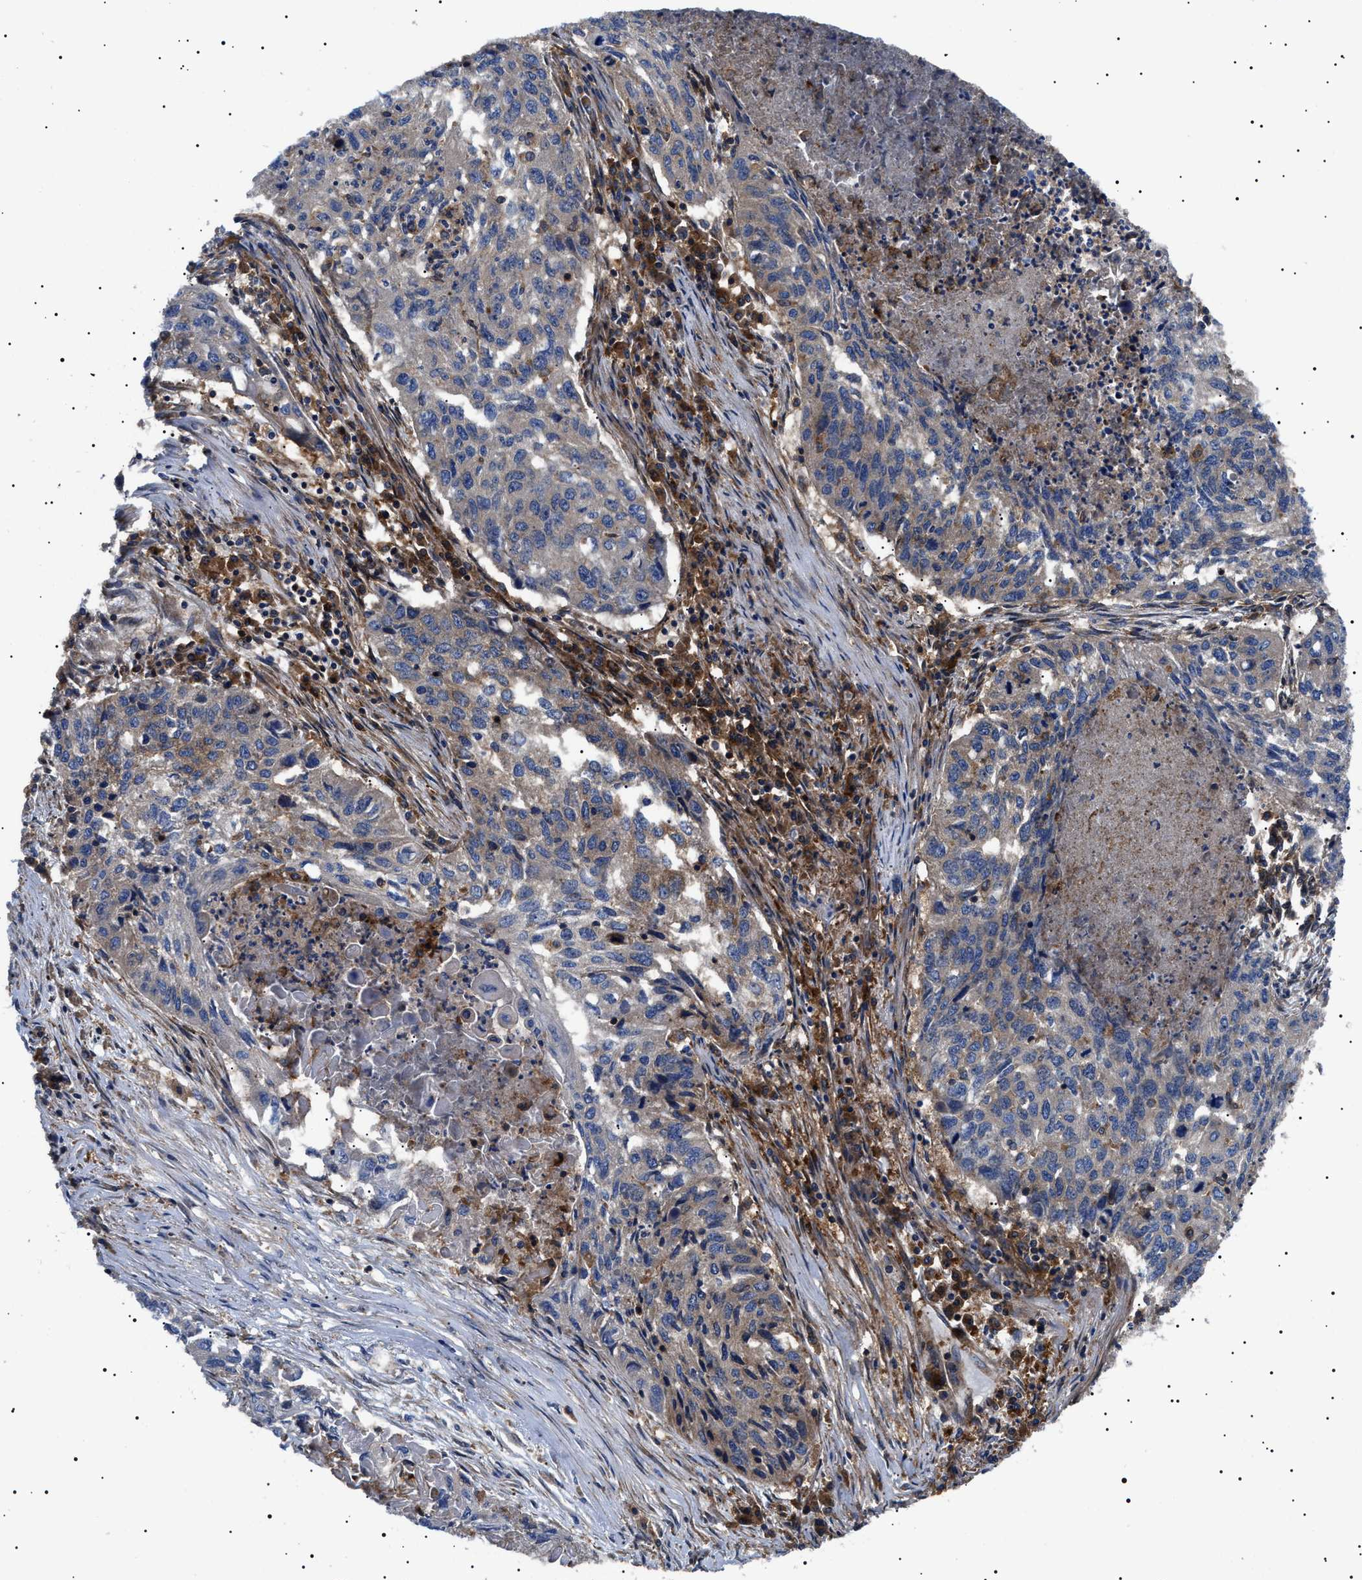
{"staining": {"intensity": "negative", "quantity": "none", "location": "none"}, "tissue": "lung cancer", "cell_type": "Tumor cells", "image_type": "cancer", "snomed": [{"axis": "morphology", "description": "Squamous cell carcinoma, NOS"}, {"axis": "topography", "description": "Lung"}], "caption": "Immunohistochemistry of human lung squamous cell carcinoma displays no expression in tumor cells.", "gene": "TPP2", "patient": {"sex": "female", "age": 63}}